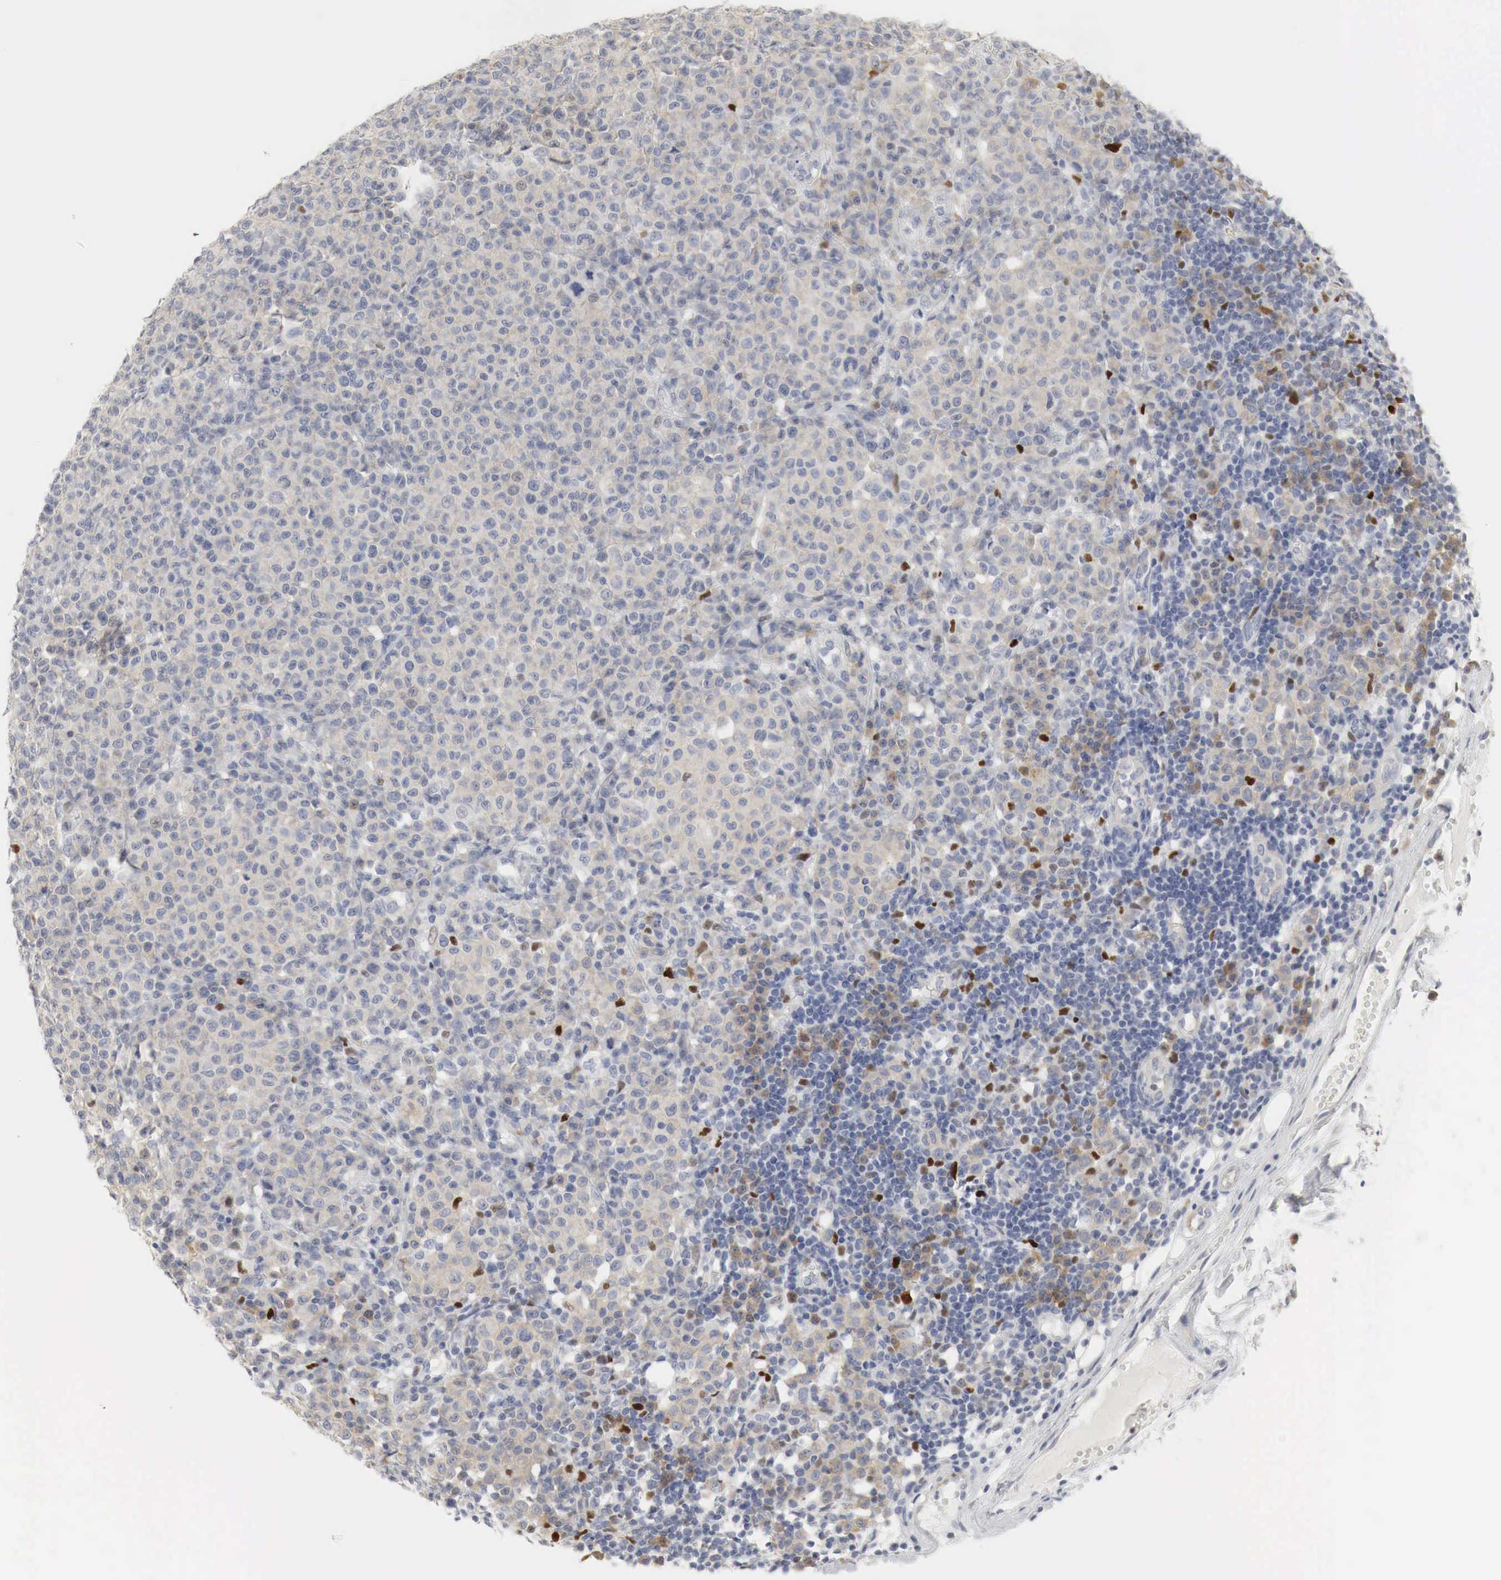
{"staining": {"intensity": "weak", "quantity": "<25%", "location": "cytoplasmic/membranous"}, "tissue": "melanoma", "cell_type": "Tumor cells", "image_type": "cancer", "snomed": [{"axis": "morphology", "description": "Malignant melanoma, Metastatic site"}, {"axis": "topography", "description": "Skin"}], "caption": "Photomicrograph shows no protein expression in tumor cells of malignant melanoma (metastatic site) tissue.", "gene": "TP63", "patient": {"sex": "male", "age": 32}}